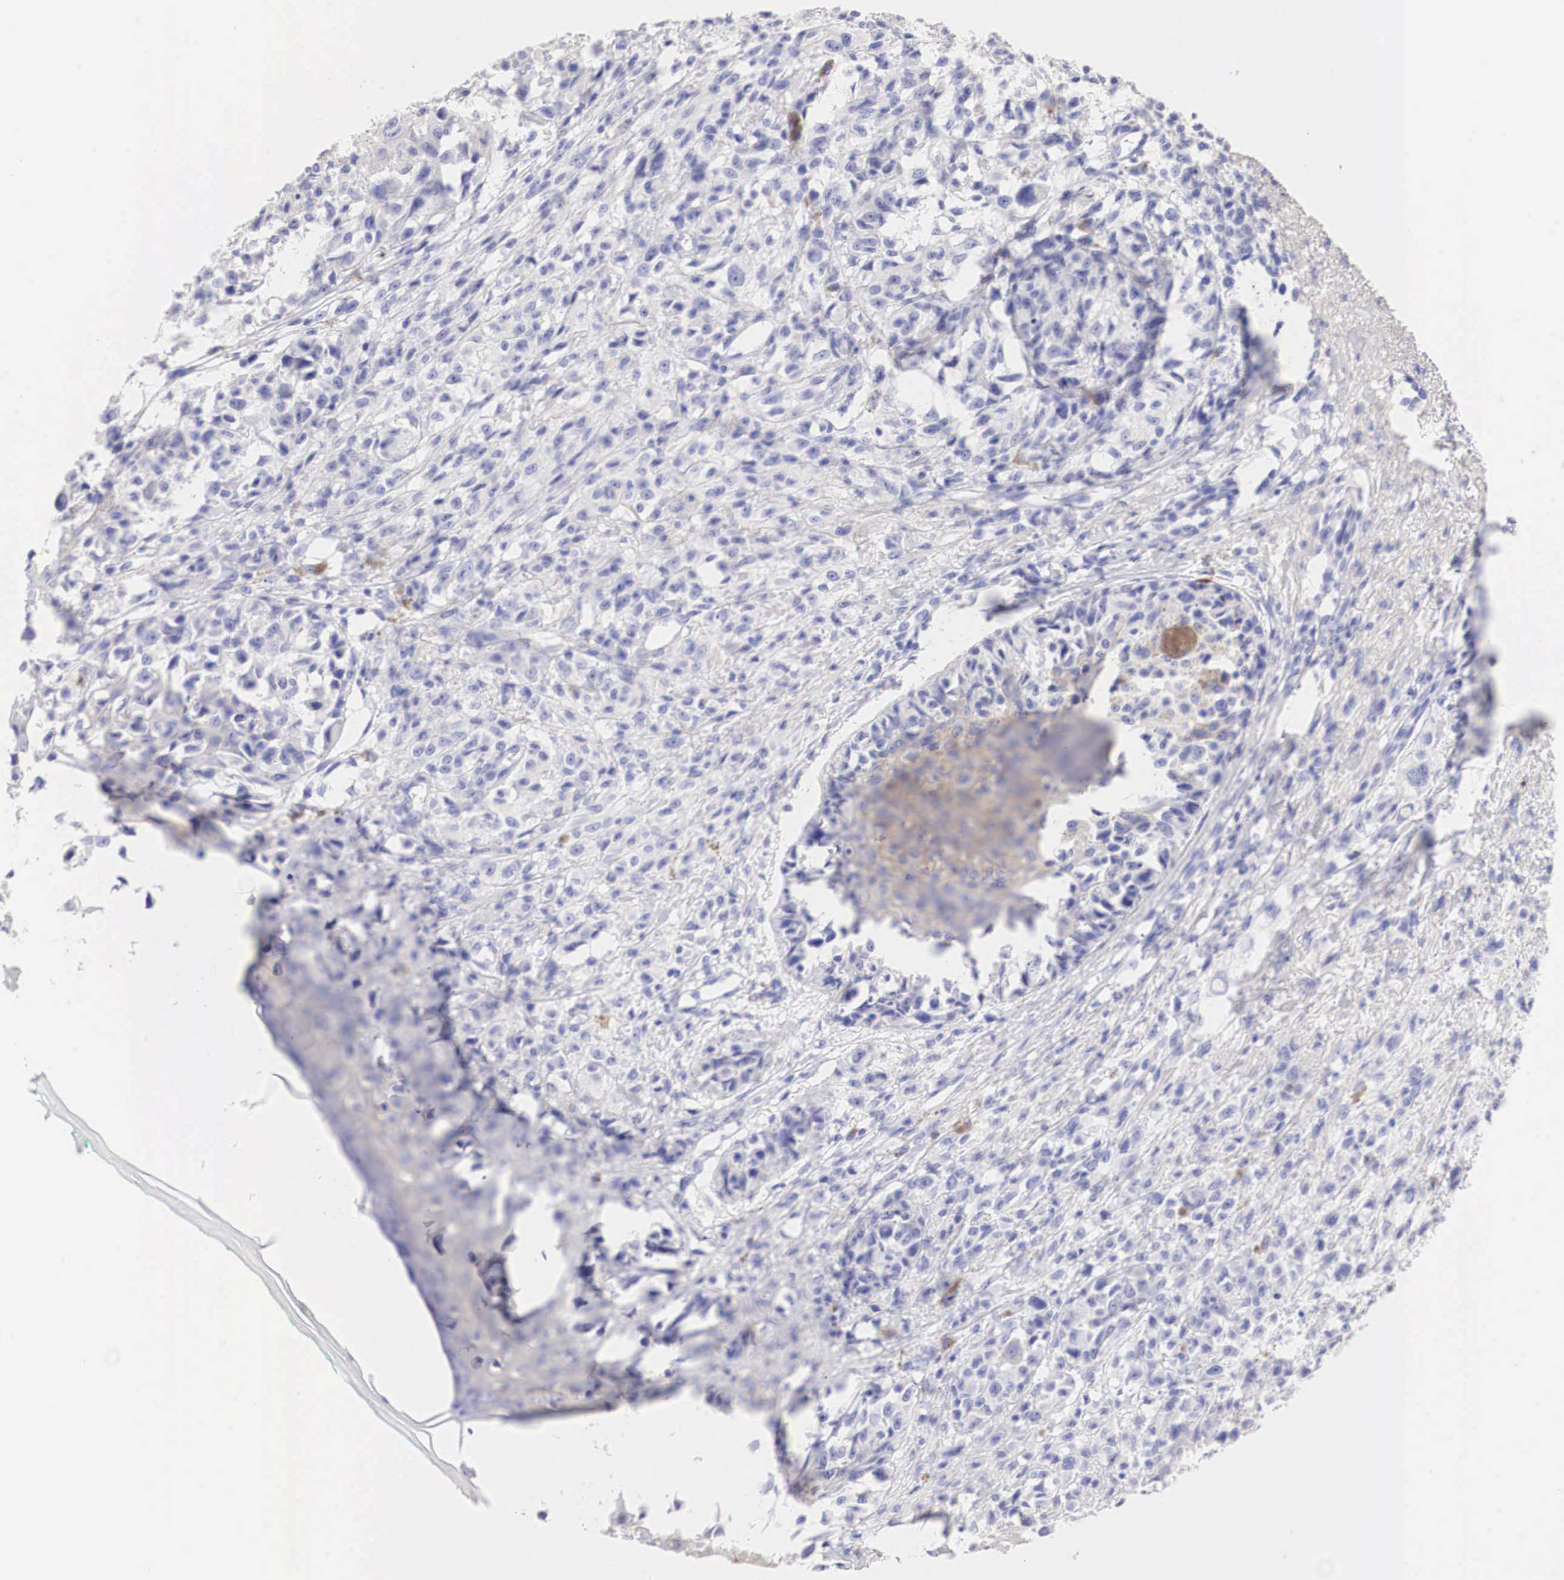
{"staining": {"intensity": "negative", "quantity": "none", "location": "none"}, "tissue": "melanoma", "cell_type": "Tumor cells", "image_type": "cancer", "snomed": [{"axis": "morphology", "description": "Malignant melanoma, NOS"}, {"axis": "topography", "description": "Skin"}], "caption": "Immunohistochemistry micrograph of neoplastic tissue: malignant melanoma stained with DAB (3,3'-diaminobenzidine) shows no significant protein positivity in tumor cells.", "gene": "ERBB2", "patient": {"sex": "male", "age": 80}}